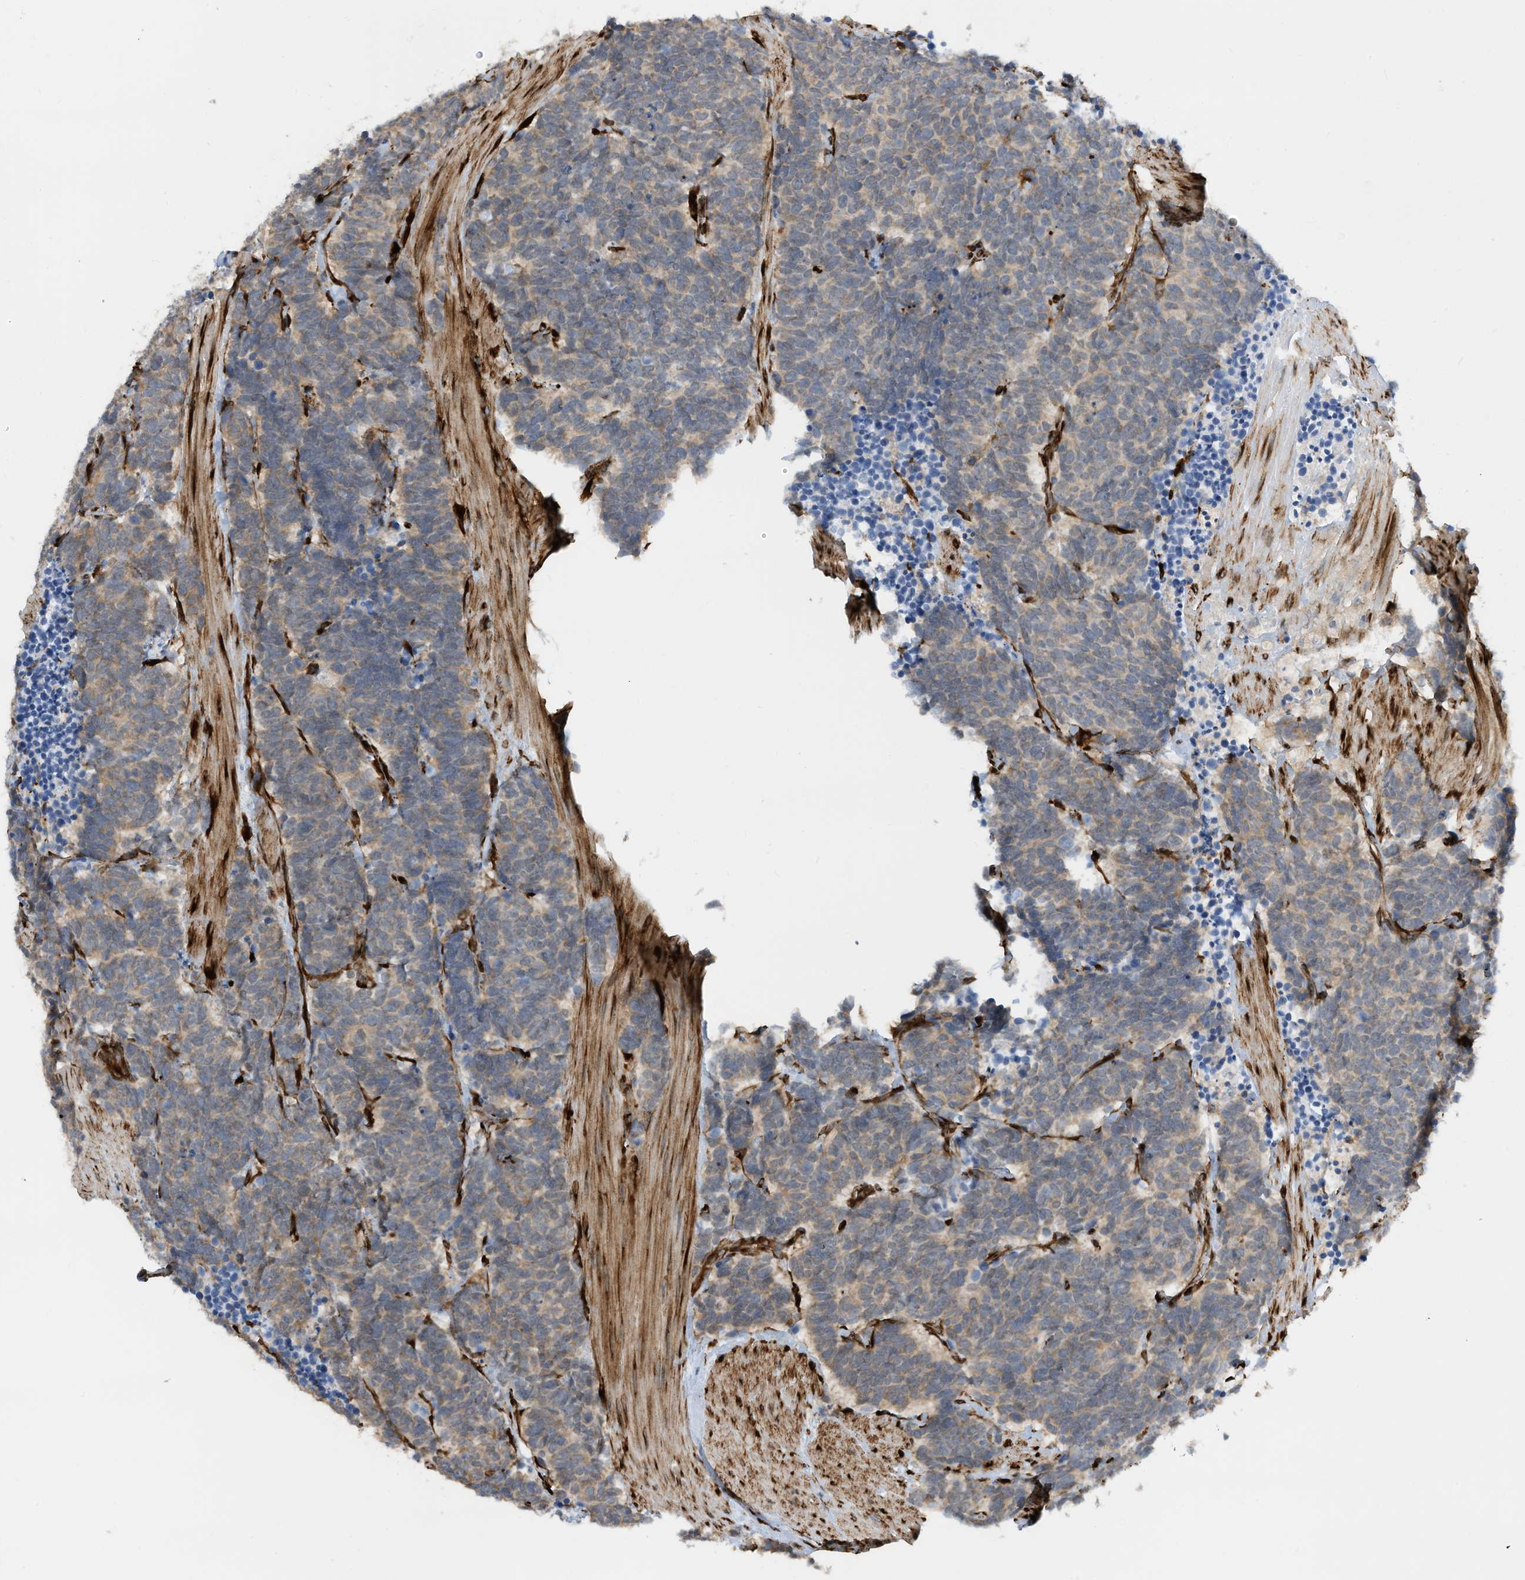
{"staining": {"intensity": "weak", "quantity": "<25%", "location": "cytoplasmic/membranous"}, "tissue": "carcinoid", "cell_type": "Tumor cells", "image_type": "cancer", "snomed": [{"axis": "morphology", "description": "Carcinoma, NOS"}, {"axis": "morphology", "description": "Carcinoid, malignant, NOS"}, {"axis": "topography", "description": "Urinary bladder"}], "caption": "Human malignant carcinoid stained for a protein using immunohistochemistry shows no staining in tumor cells.", "gene": "ZBTB45", "patient": {"sex": "male", "age": 57}}